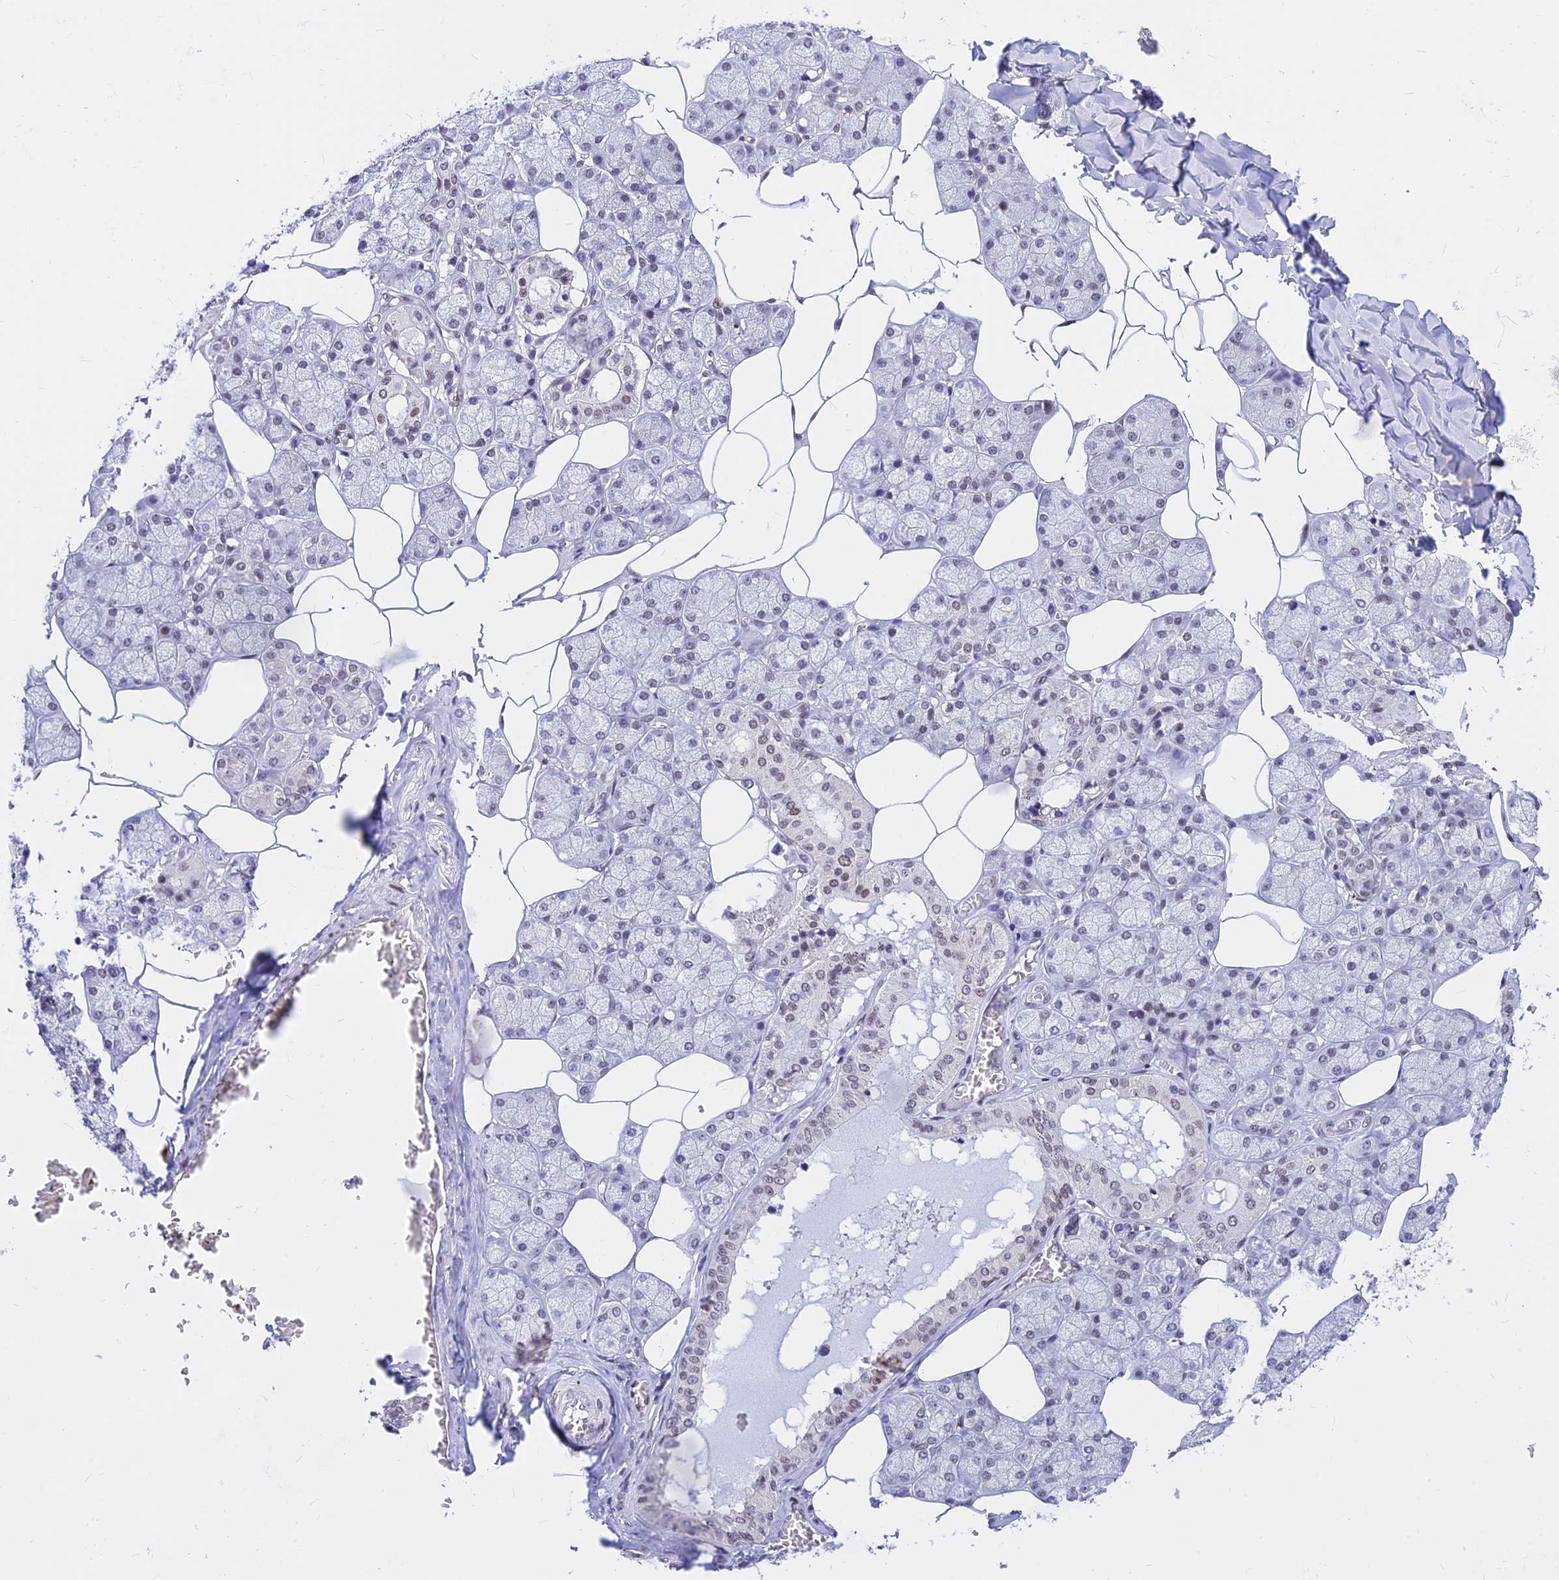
{"staining": {"intensity": "weak", "quantity": "25%-75%", "location": "nuclear"}, "tissue": "salivary gland", "cell_type": "Glandular cells", "image_type": "normal", "snomed": [{"axis": "morphology", "description": "Normal tissue, NOS"}, {"axis": "topography", "description": "Salivary gland"}], "caption": "Protein staining of unremarkable salivary gland shows weak nuclear expression in approximately 25%-75% of glandular cells.", "gene": "KCTD13", "patient": {"sex": "male", "age": 62}}